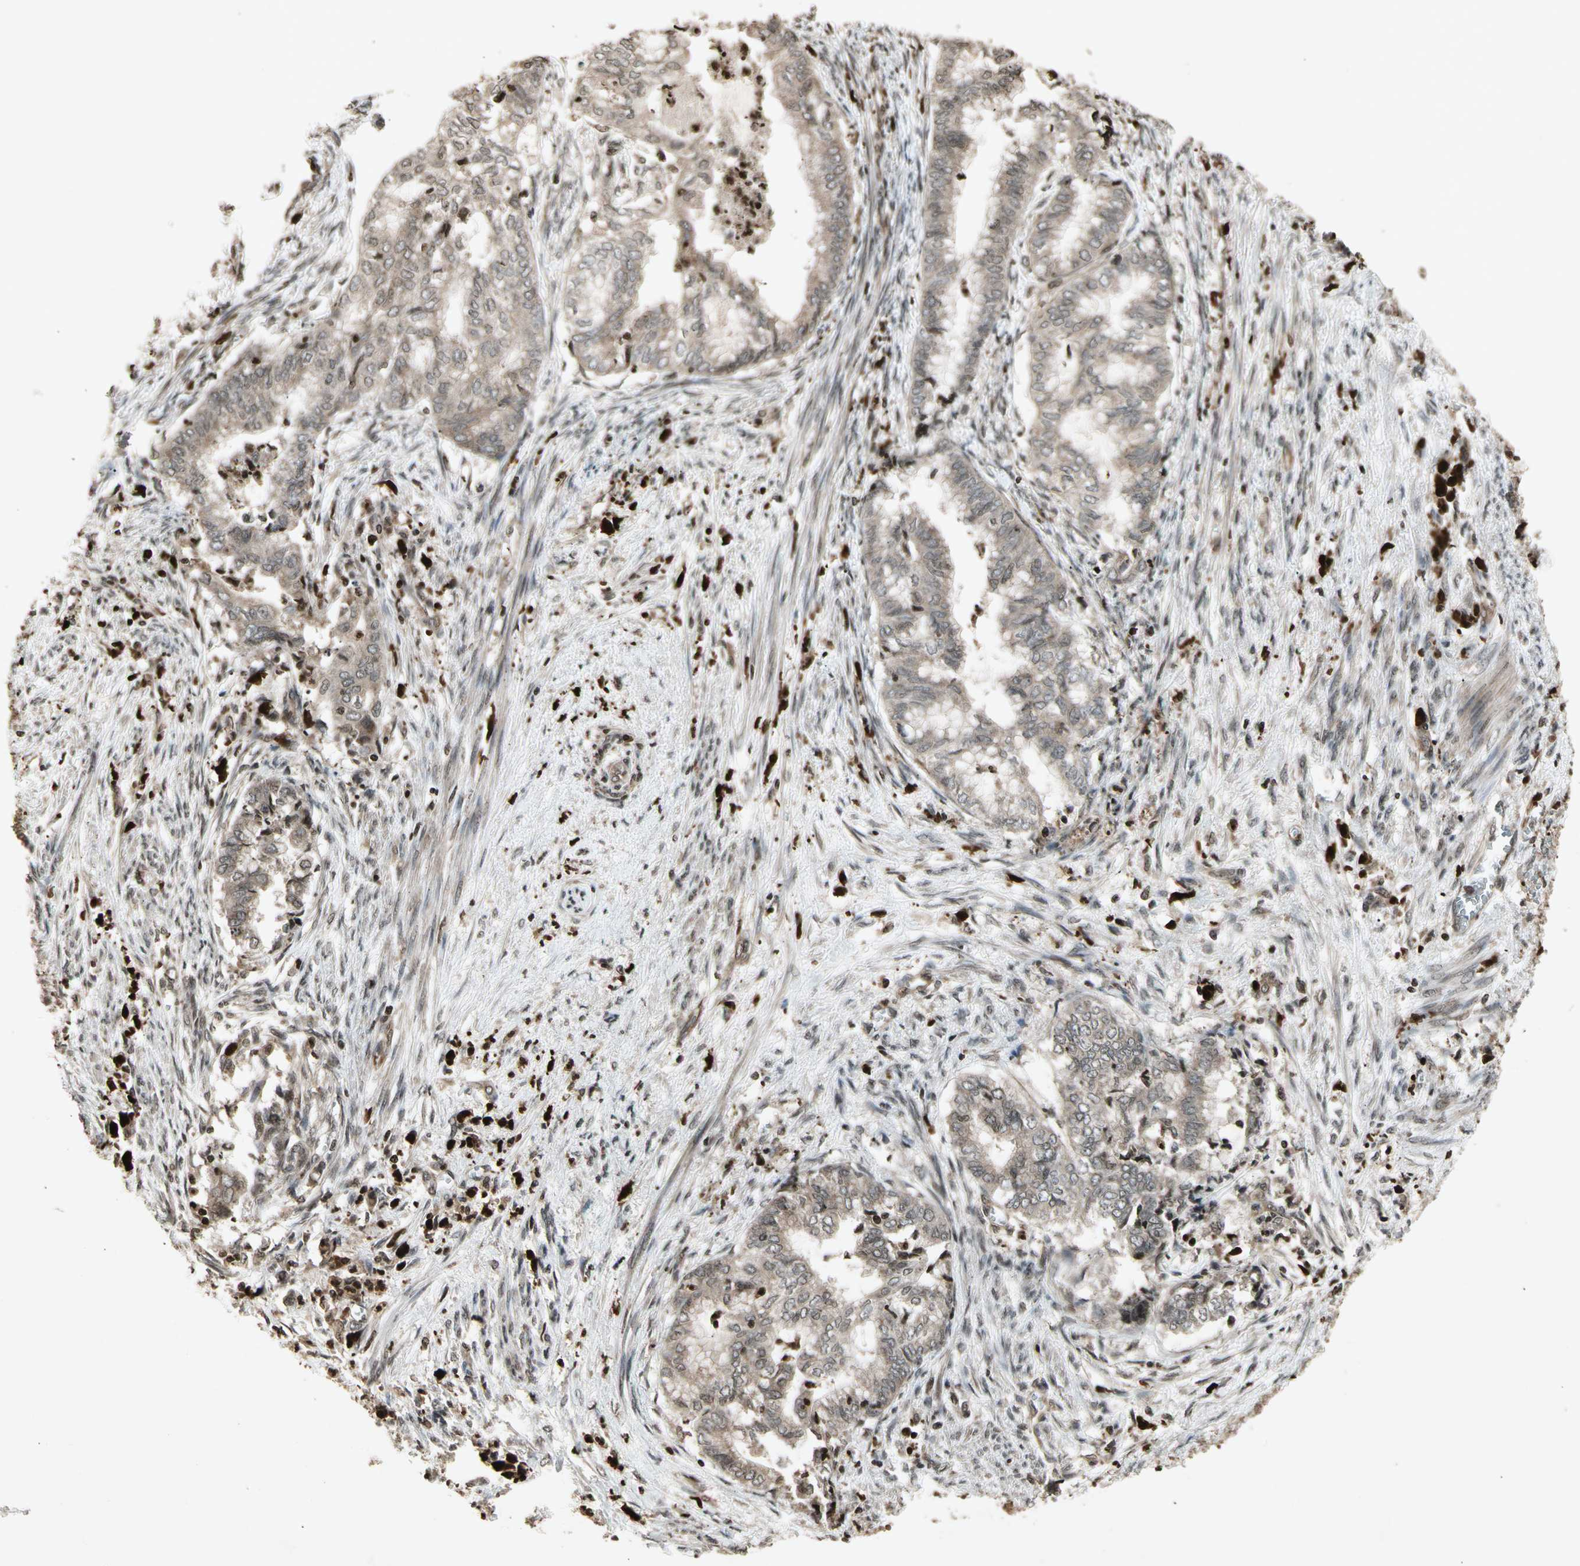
{"staining": {"intensity": "moderate", "quantity": ">75%", "location": "cytoplasmic/membranous"}, "tissue": "endometrial cancer", "cell_type": "Tumor cells", "image_type": "cancer", "snomed": [{"axis": "morphology", "description": "Necrosis, NOS"}, {"axis": "morphology", "description": "Adenocarcinoma, NOS"}, {"axis": "topography", "description": "Endometrium"}], "caption": "High-magnification brightfield microscopy of endometrial cancer stained with DAB (brown) and counterstained with hematoxylin (blue). tumor cells exhibit moderate cytoplasmic/membranous staining is appreciated in approximately>75% of cells.", "gene": "GLRX", "patient": {"sex": "female", "age": 79}}